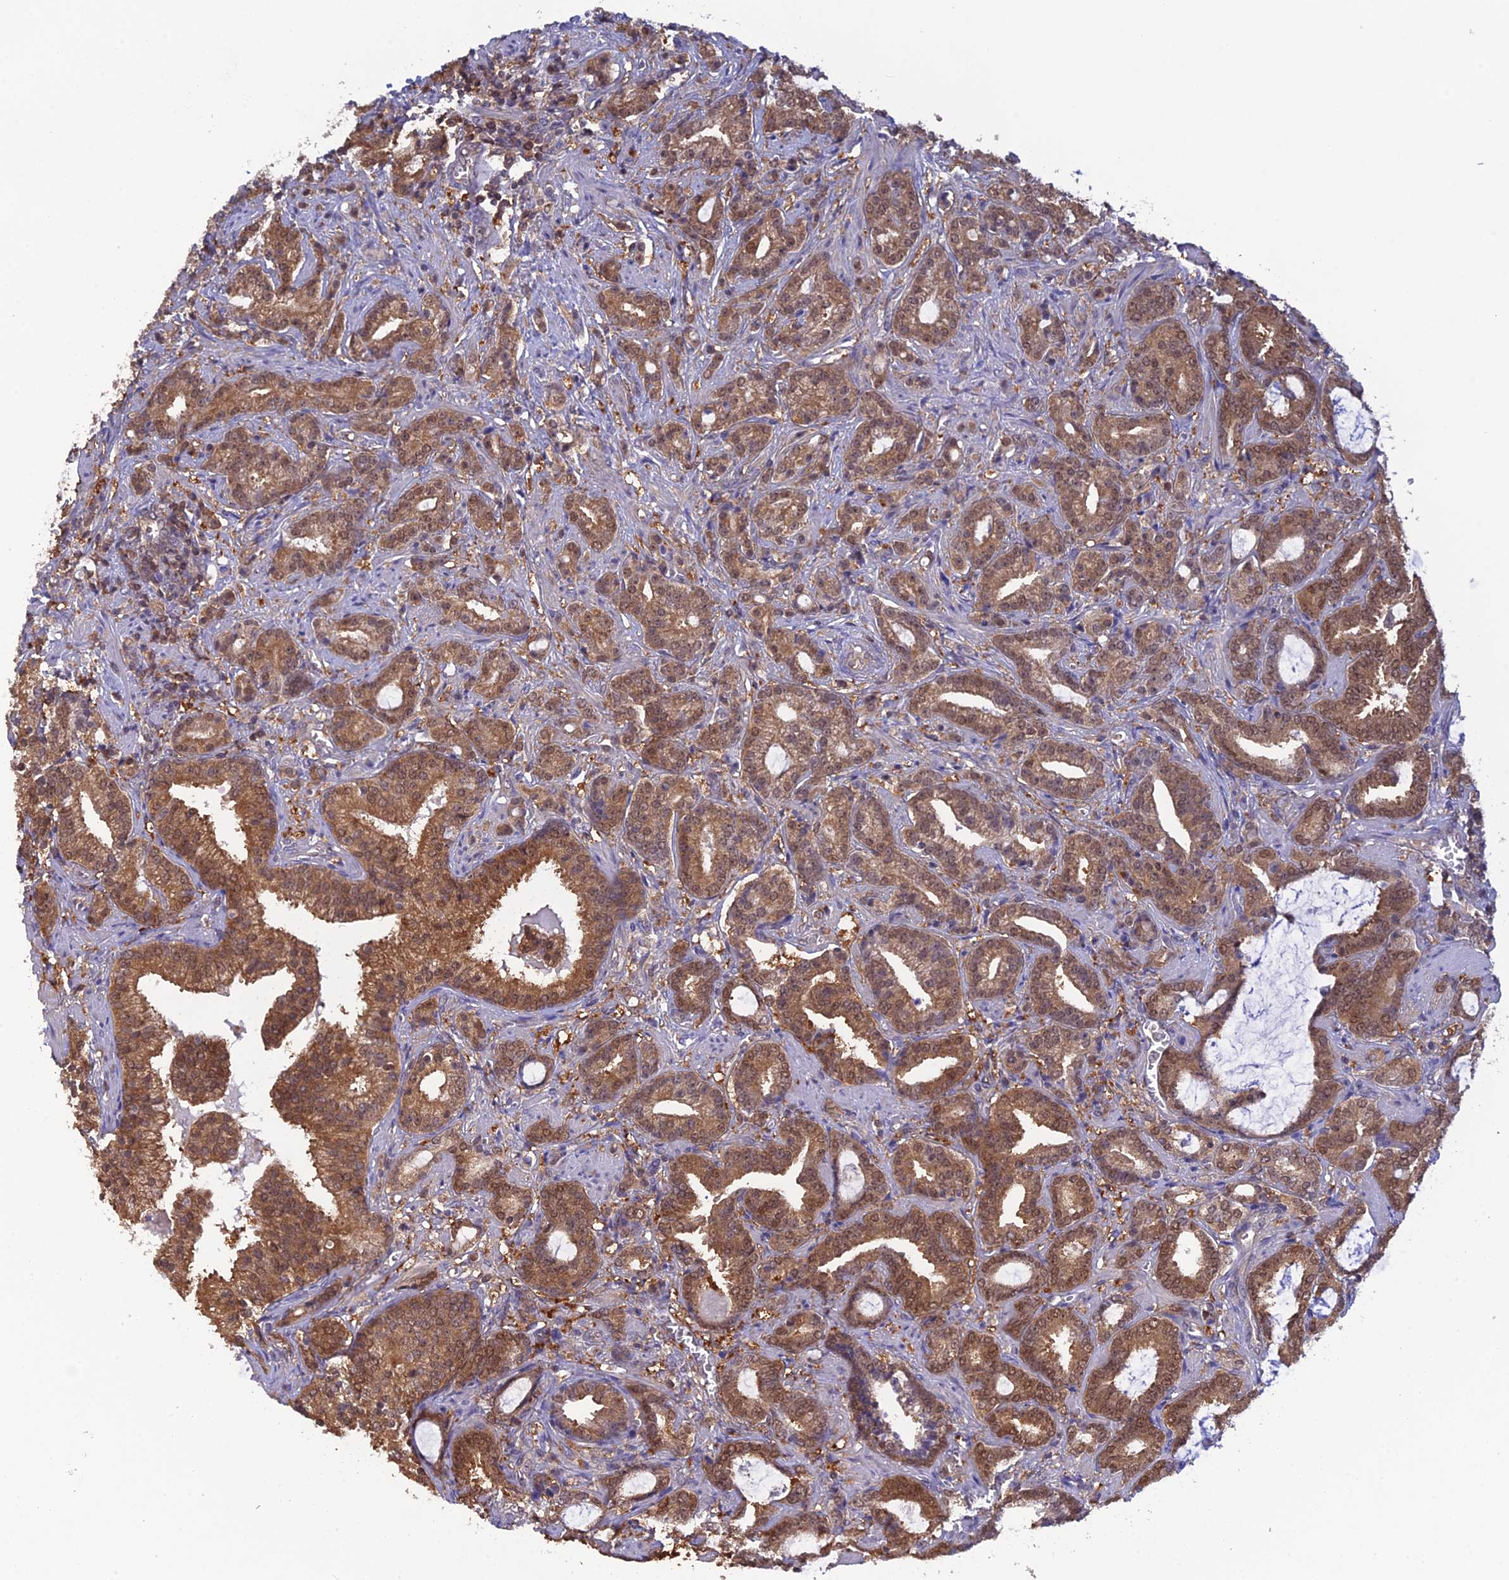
{"staining": {"intensity": "moderate", "quantity": ">75%", "location": "cytoplasmic/membranous,nuclear"}, "tissue": "prostate cancer", "cell_type": "Tumor cells", "image_type": "cancer", "snomed": [{"axis": "morphology", "description": "Adenocarcinoma, High grade"}, {"axis": "topography", "description": "Prostate and seminal vesicle, NOS"}], "caption": "Adenocarcinoma (high-grade) (prostate) stained with DAB immunohistochemistry (IHC) reveals medium levels of moderate cytoplasmic/membranous and nuclear positivity in approximately >75% of tumor cells.", "gene": "HINT1", "patient": {"sex": "male", "age": 67}}